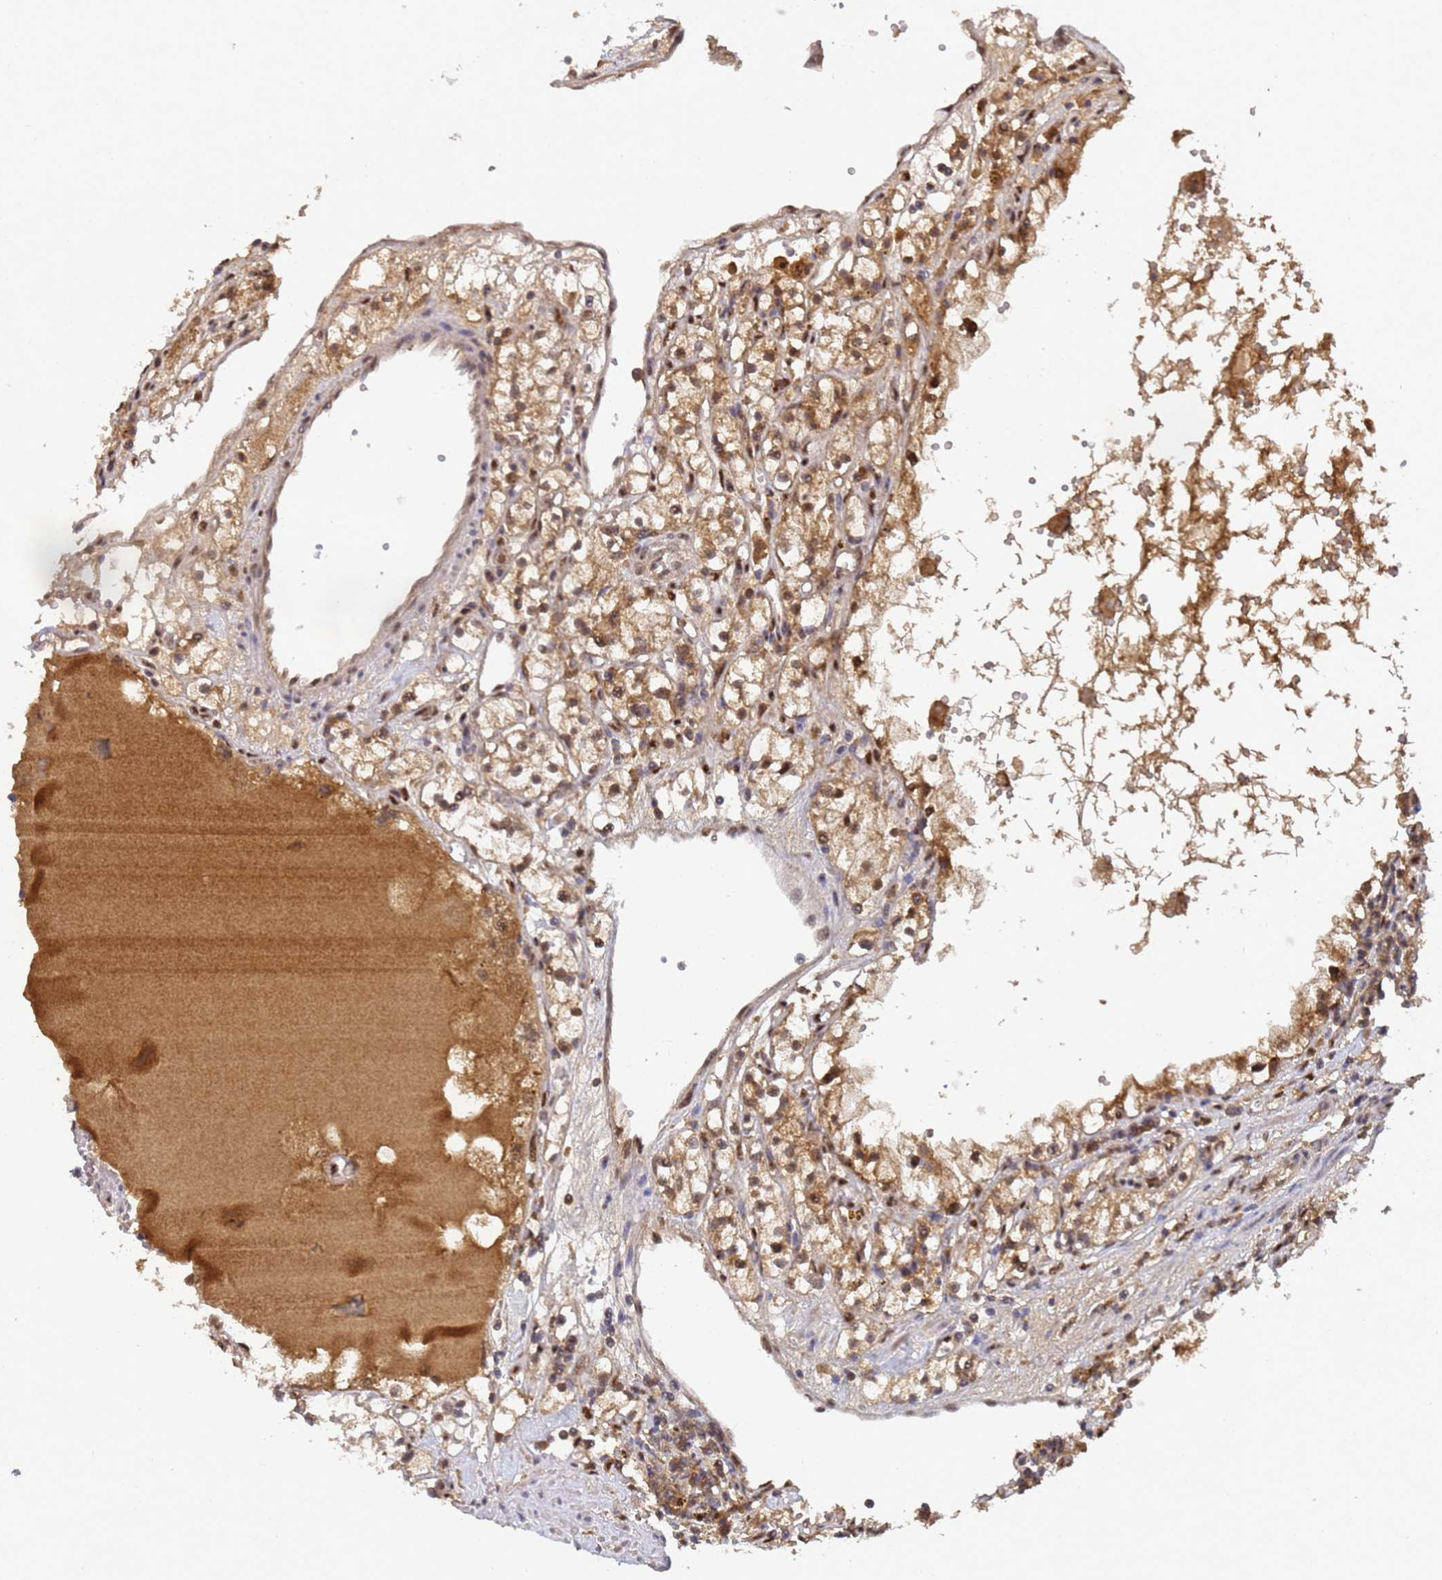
{"staining": {"intensity": "moderate", "quantity": ">75%", "location": "cytoplasmic/membranous"}, "tissue": "renal cancer", "cell_type": "Tumor cells", "image_type": "cancer", "snomed": [{"axis": "morphology", "description": "Adenocarcinoma, NOS"}, {"axis": "topography", "description": "Kidney"}], "caption": "Renal cancer was stained to show a protein in brown. There is medium levels of moderate cytoplasmic/membranous expression in approximately >75% of tumor cells.", "gene": "SECISBP2", "patient": {"sex": "male", "age": 56}}